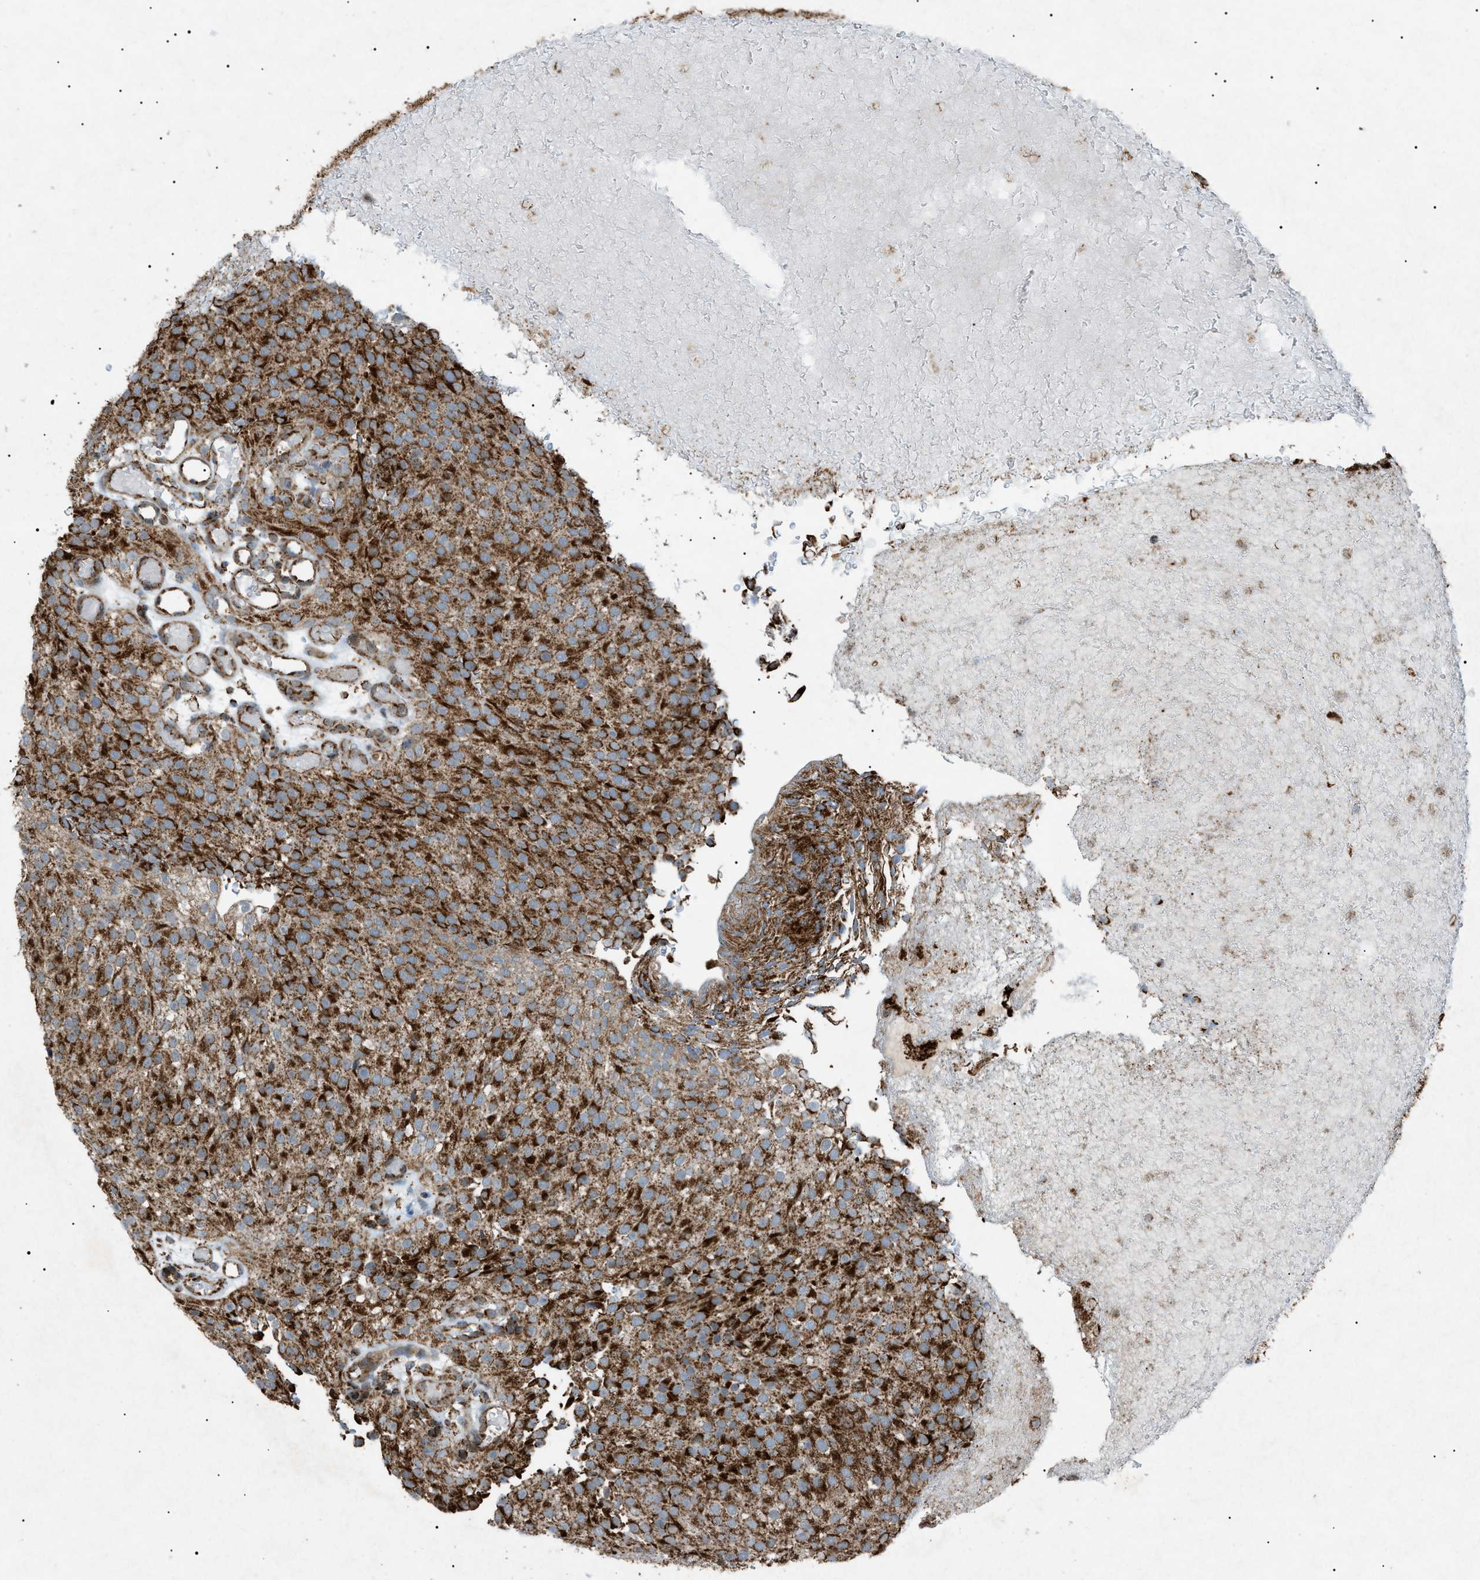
{"staining": {"intensity": "strong", "quantity": ">75%", "location": "cytoplasmic/membranous"}, "tissue": "urothelial cancer", "cell_type": "Tumor cells", "image_type": "cancer", "snomed": [{"axis": "morphology", "description": "Urothelial carcinoma, Low grade"}, {"axis": "topography", "description": "Urinary bladder"}], "caption": "Immunohistochemistry micrograph of neoplastic tissue: human low-grade urothelial carcinoma stained using immunohistochemistry (IHC) demonstrates high levels of strong protein expression localized specifically in the cytoplasmic/membranous of tumor cells, appearing as a cytoplasmic/membranous brown color.", "gene": "C1GALT1C1", "patient": {"sex": "male", "age": 78}}